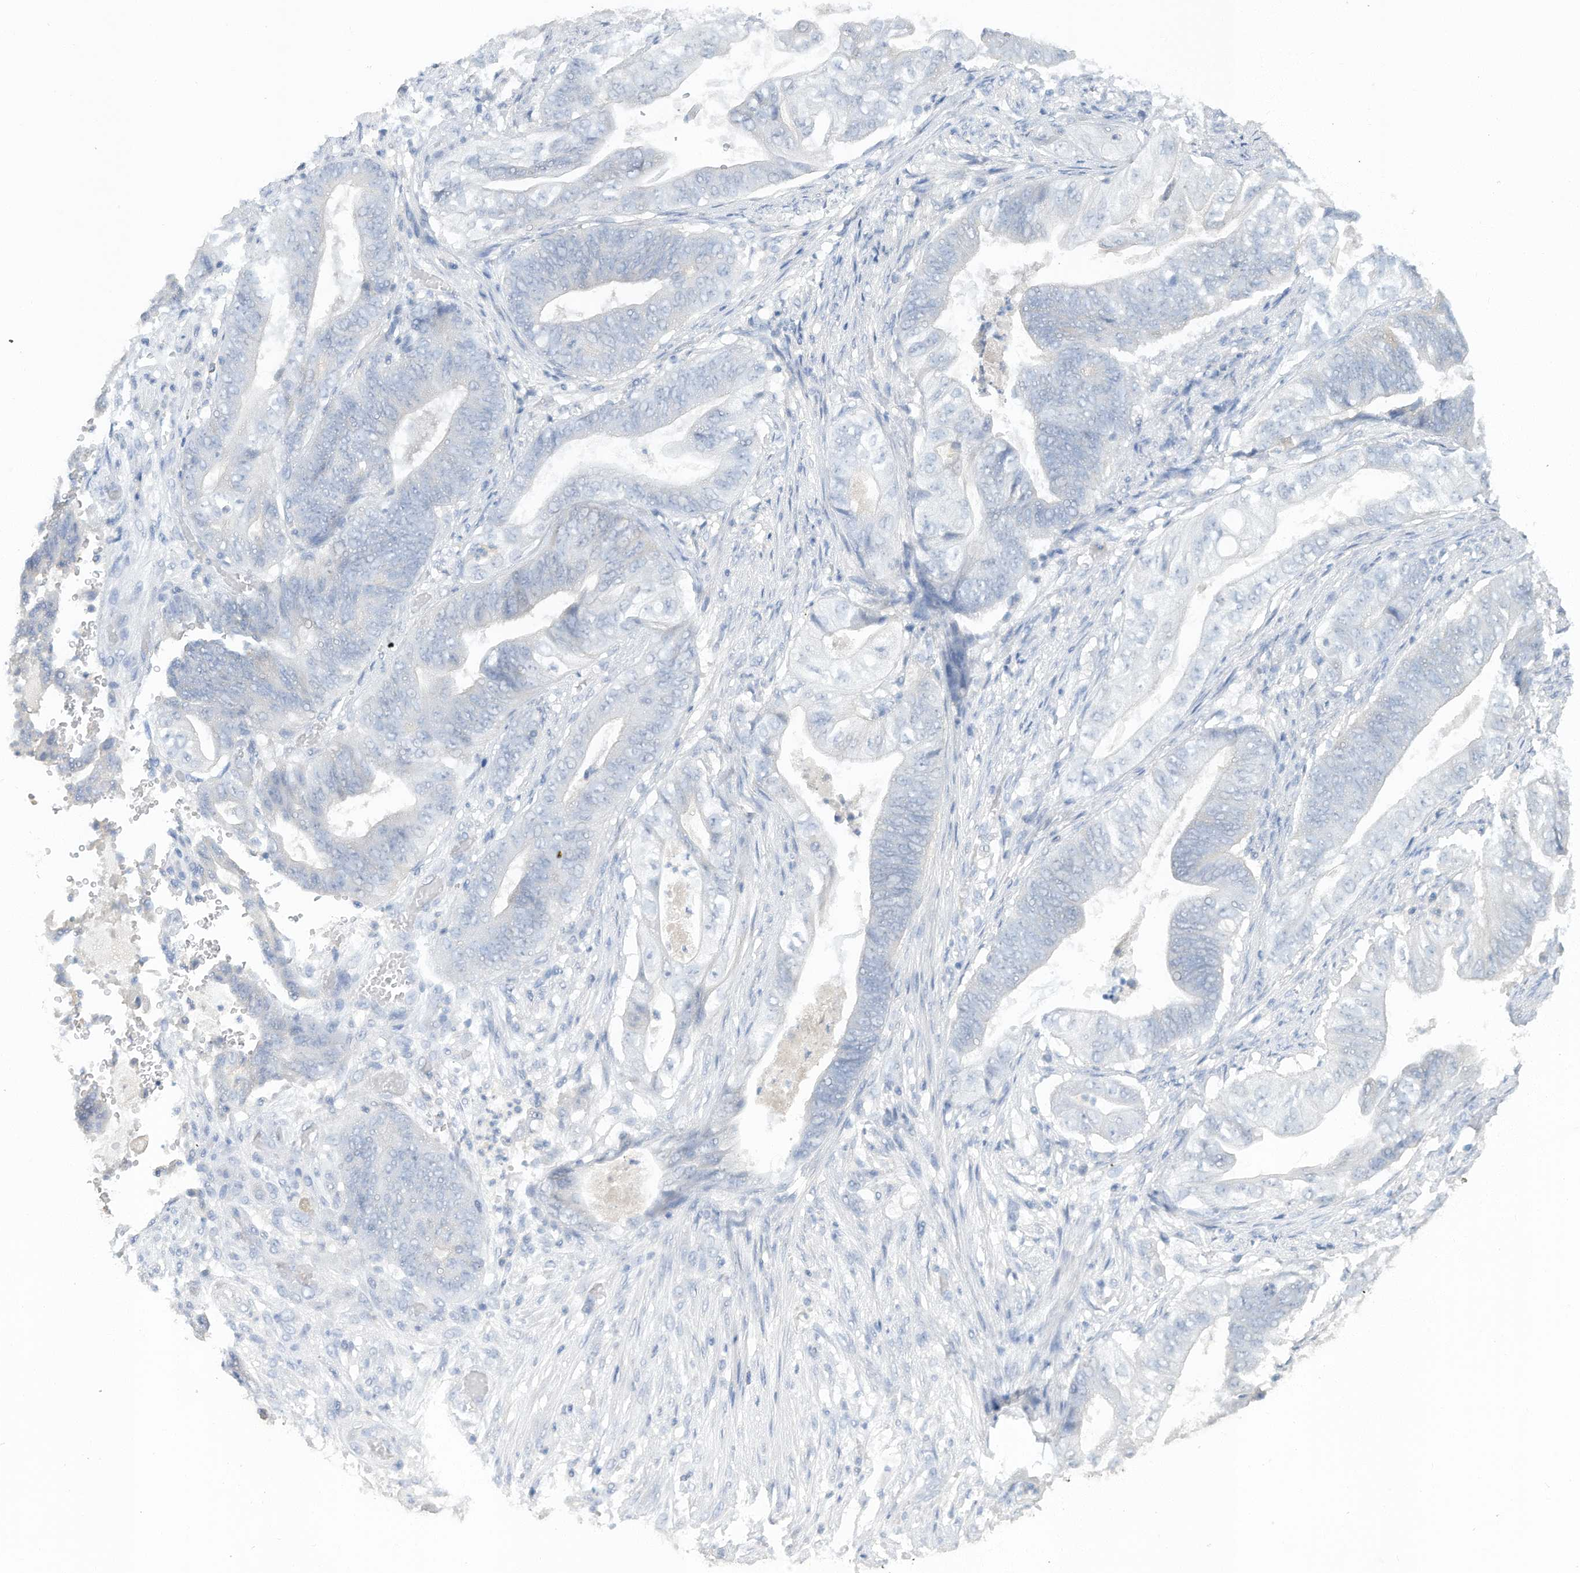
{"staining": {"intensity": "negative", "quantity": "none", "location": "none"}, "tissue": "stomach cancer", "cell_type": "Tumor cells", "image_type": "cancer", "snomed": [{"axis": "morphology", "description": "Adenocarcinoma, NOS"}, {"axis": "topography", "description": "Stomach"}], "caption": "Tumor cells are negative for protein expression in human stomach cancer.", "gene": "HAS3", "patient": {"sex": "female", "age": 73}}